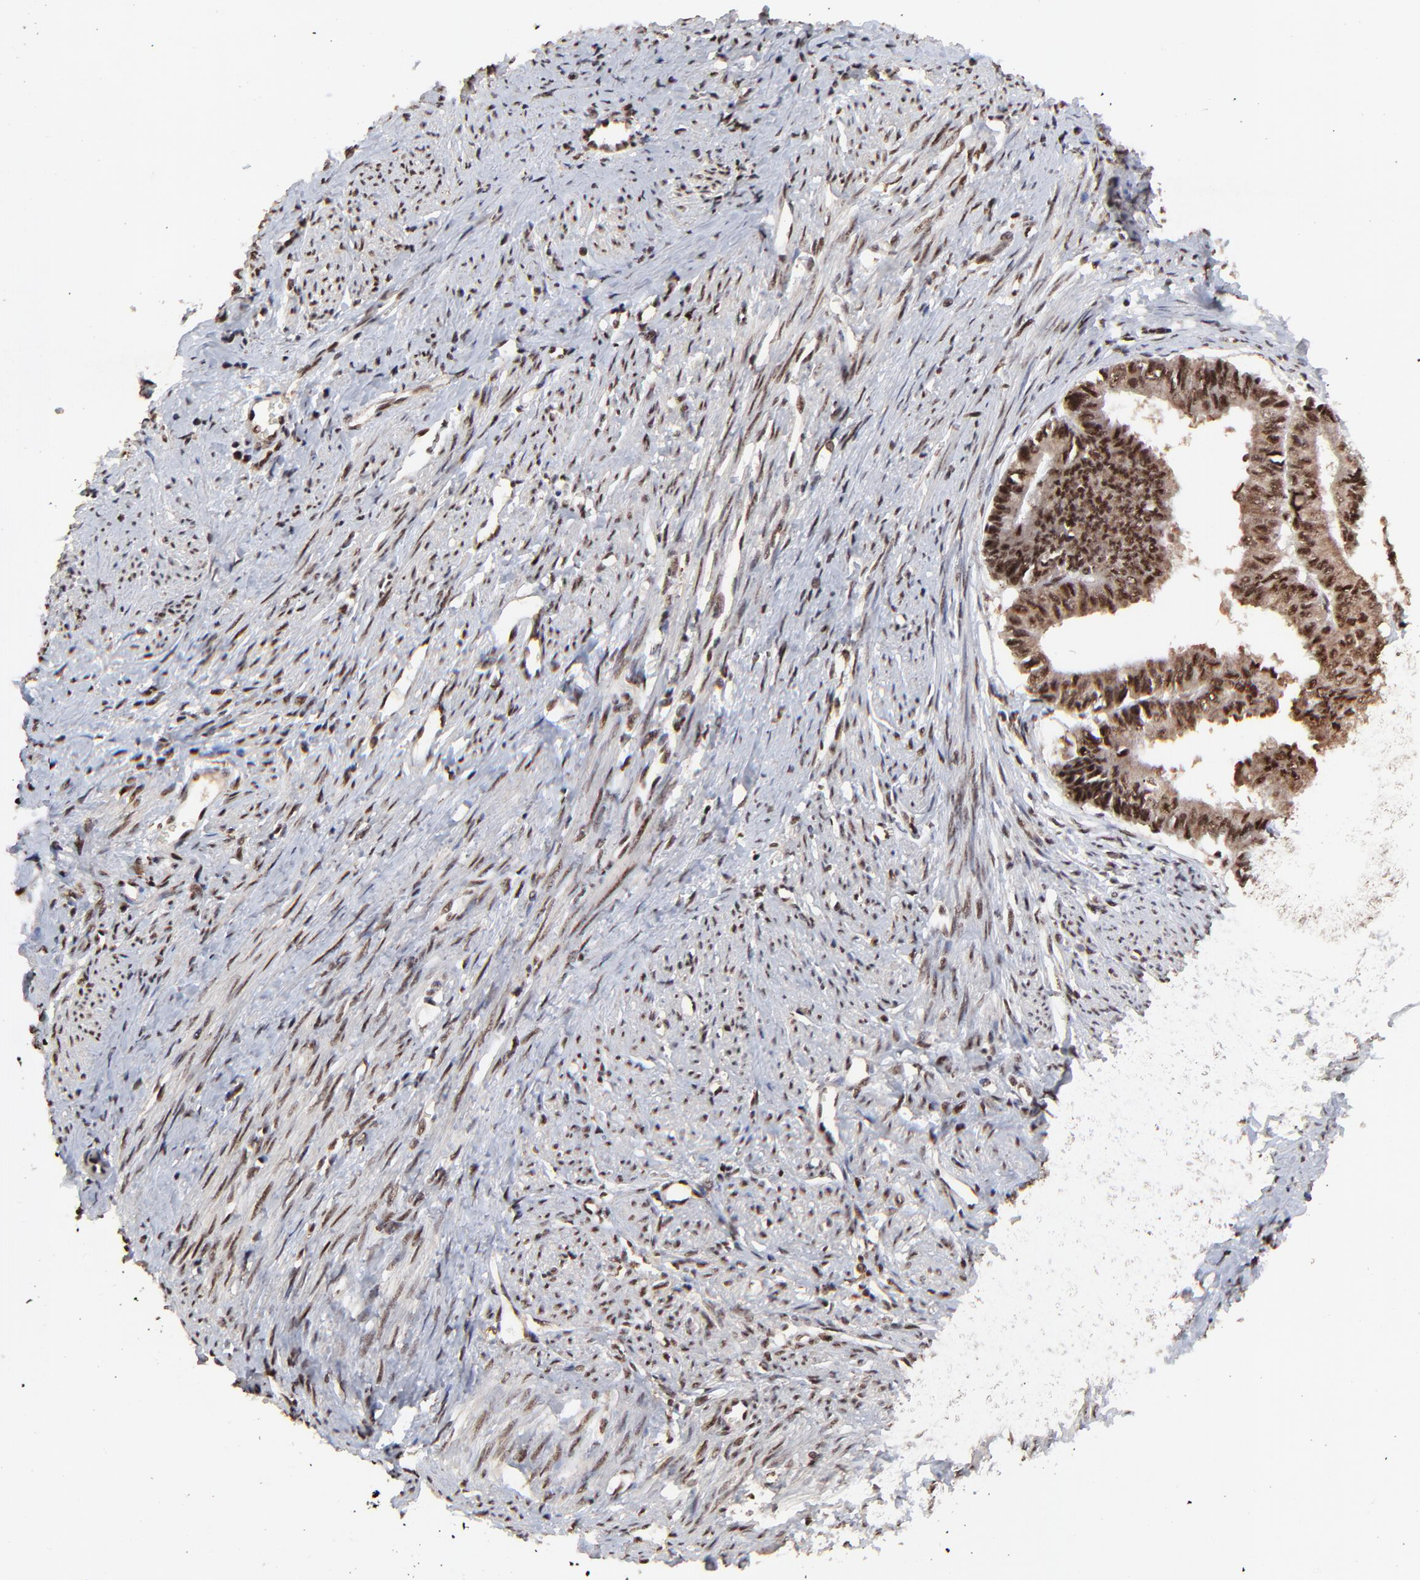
{"staining": {"intensity": "moderate", "quantity": ">75%", "location": "nuclear"}, "tissue": "endometrial cancer", "cell_type": "Tumor cells", "image_type": "cancer", "snomed": [{"axis": "morphology", "description": "Adenocarcinoma, NOS"}, {"axis": "topography", "description": "Endometrium"}], "caption": "About >75% of tumor cells in human endometrial adenocarcinoma demonstrate moderate nuclear protein staining as visualized by brown immunohistochemical staining.", "gene": "RBM22", "patient": {"sex": "female", "age": 76}}